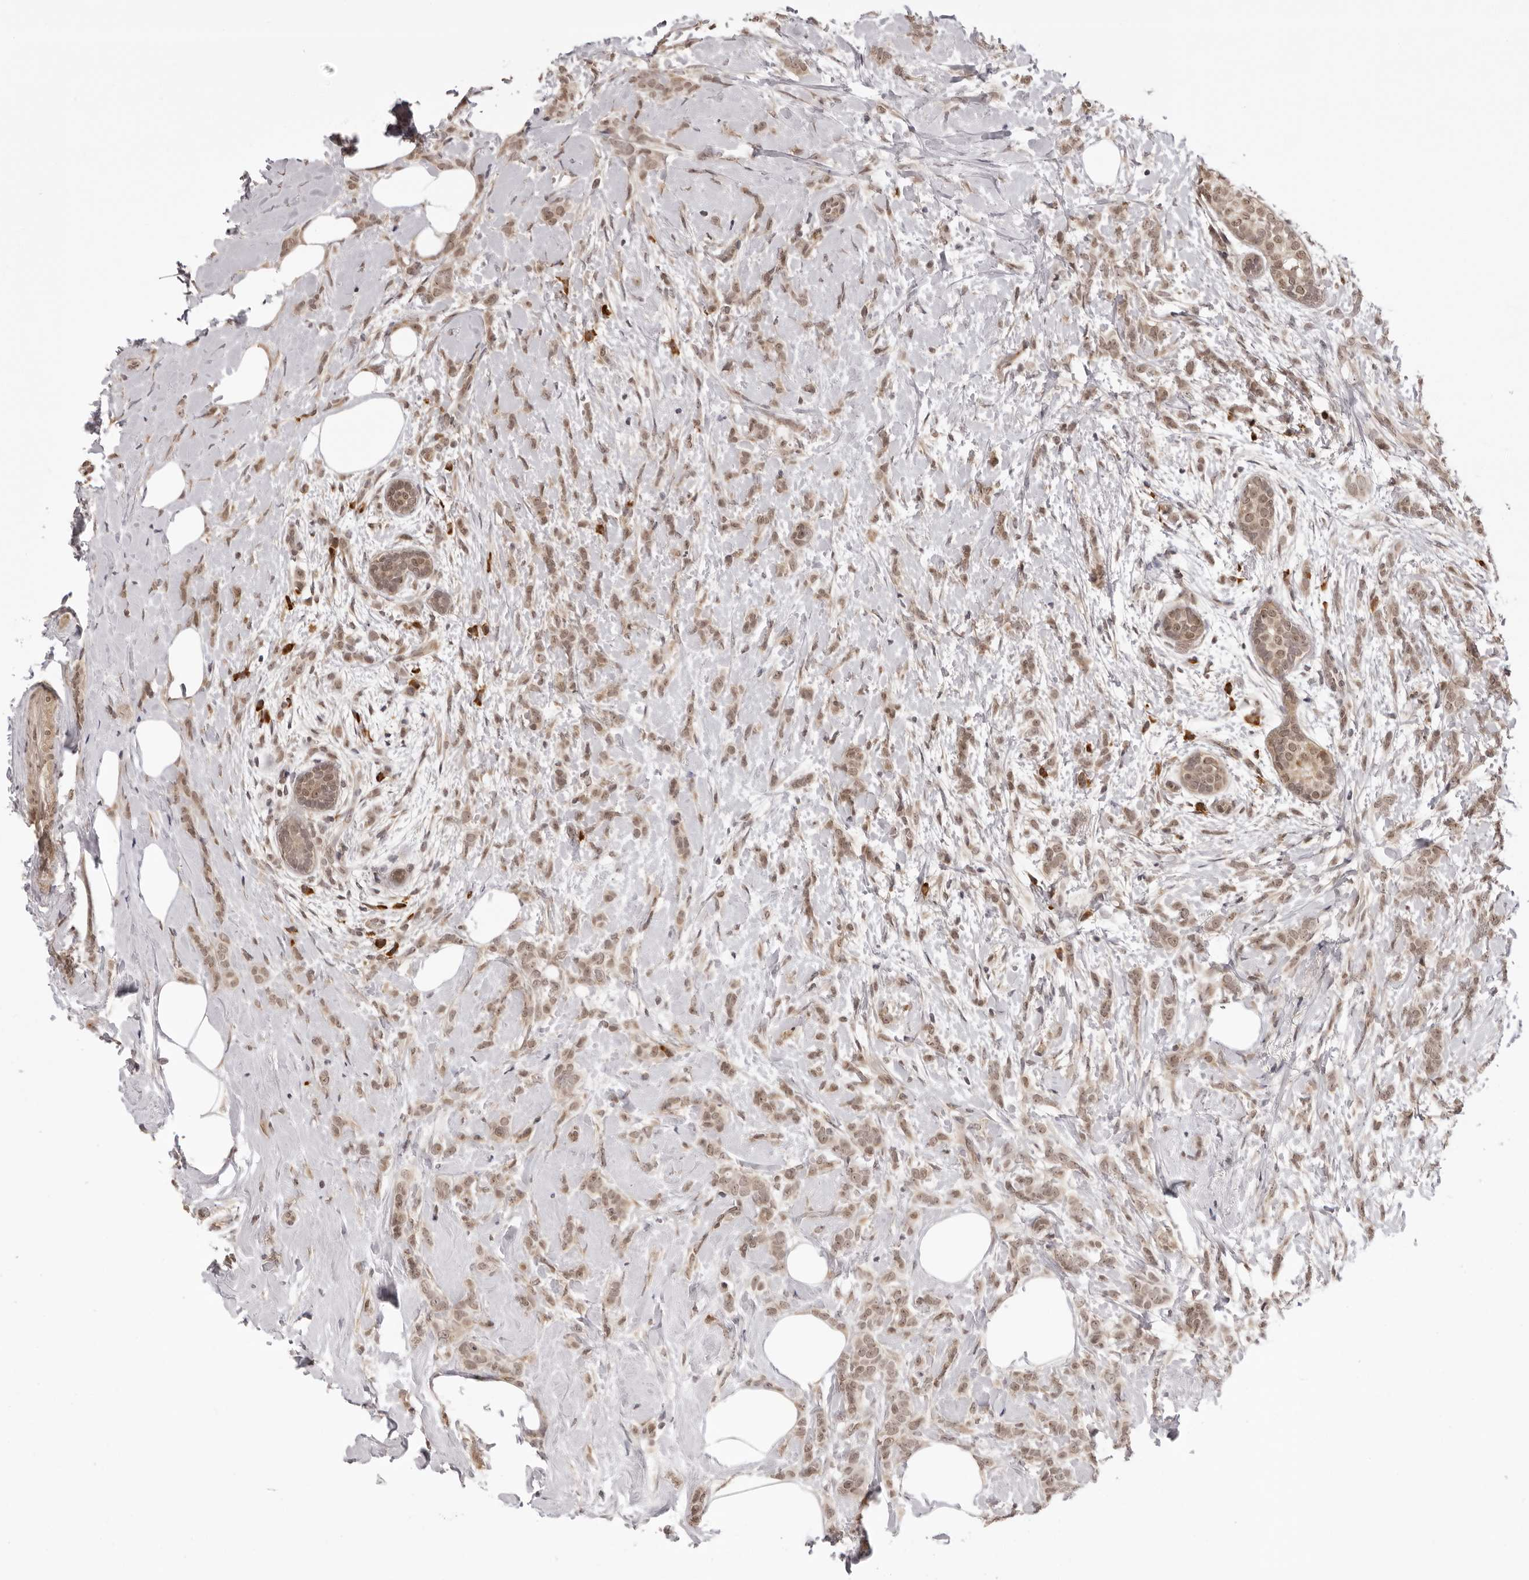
{"staining": {"intensity": "moderate", "quantity": ">75%", "location": "cytoplasmic/membranous,nuclear"}, "tissue": "breast cancer", "cell_type": "Tumor cells", "image_type": "cancer", "snomed": [{"axis": "morphology", "description": "Lobular carcinoma, in situ"}, {"axis": "morphology", "description": "Lobular carcinoma"}, {"axis": "topography", "description": "Breast"}], "caption": "Moderate cytoplasmic/membranous and nuclear staining is appreciated in about >75% of tumor cells in lobular carcinoma in situ (breast).", "gene": "ZC3H11A", "patient": {"sex": "female", "age": 41}}